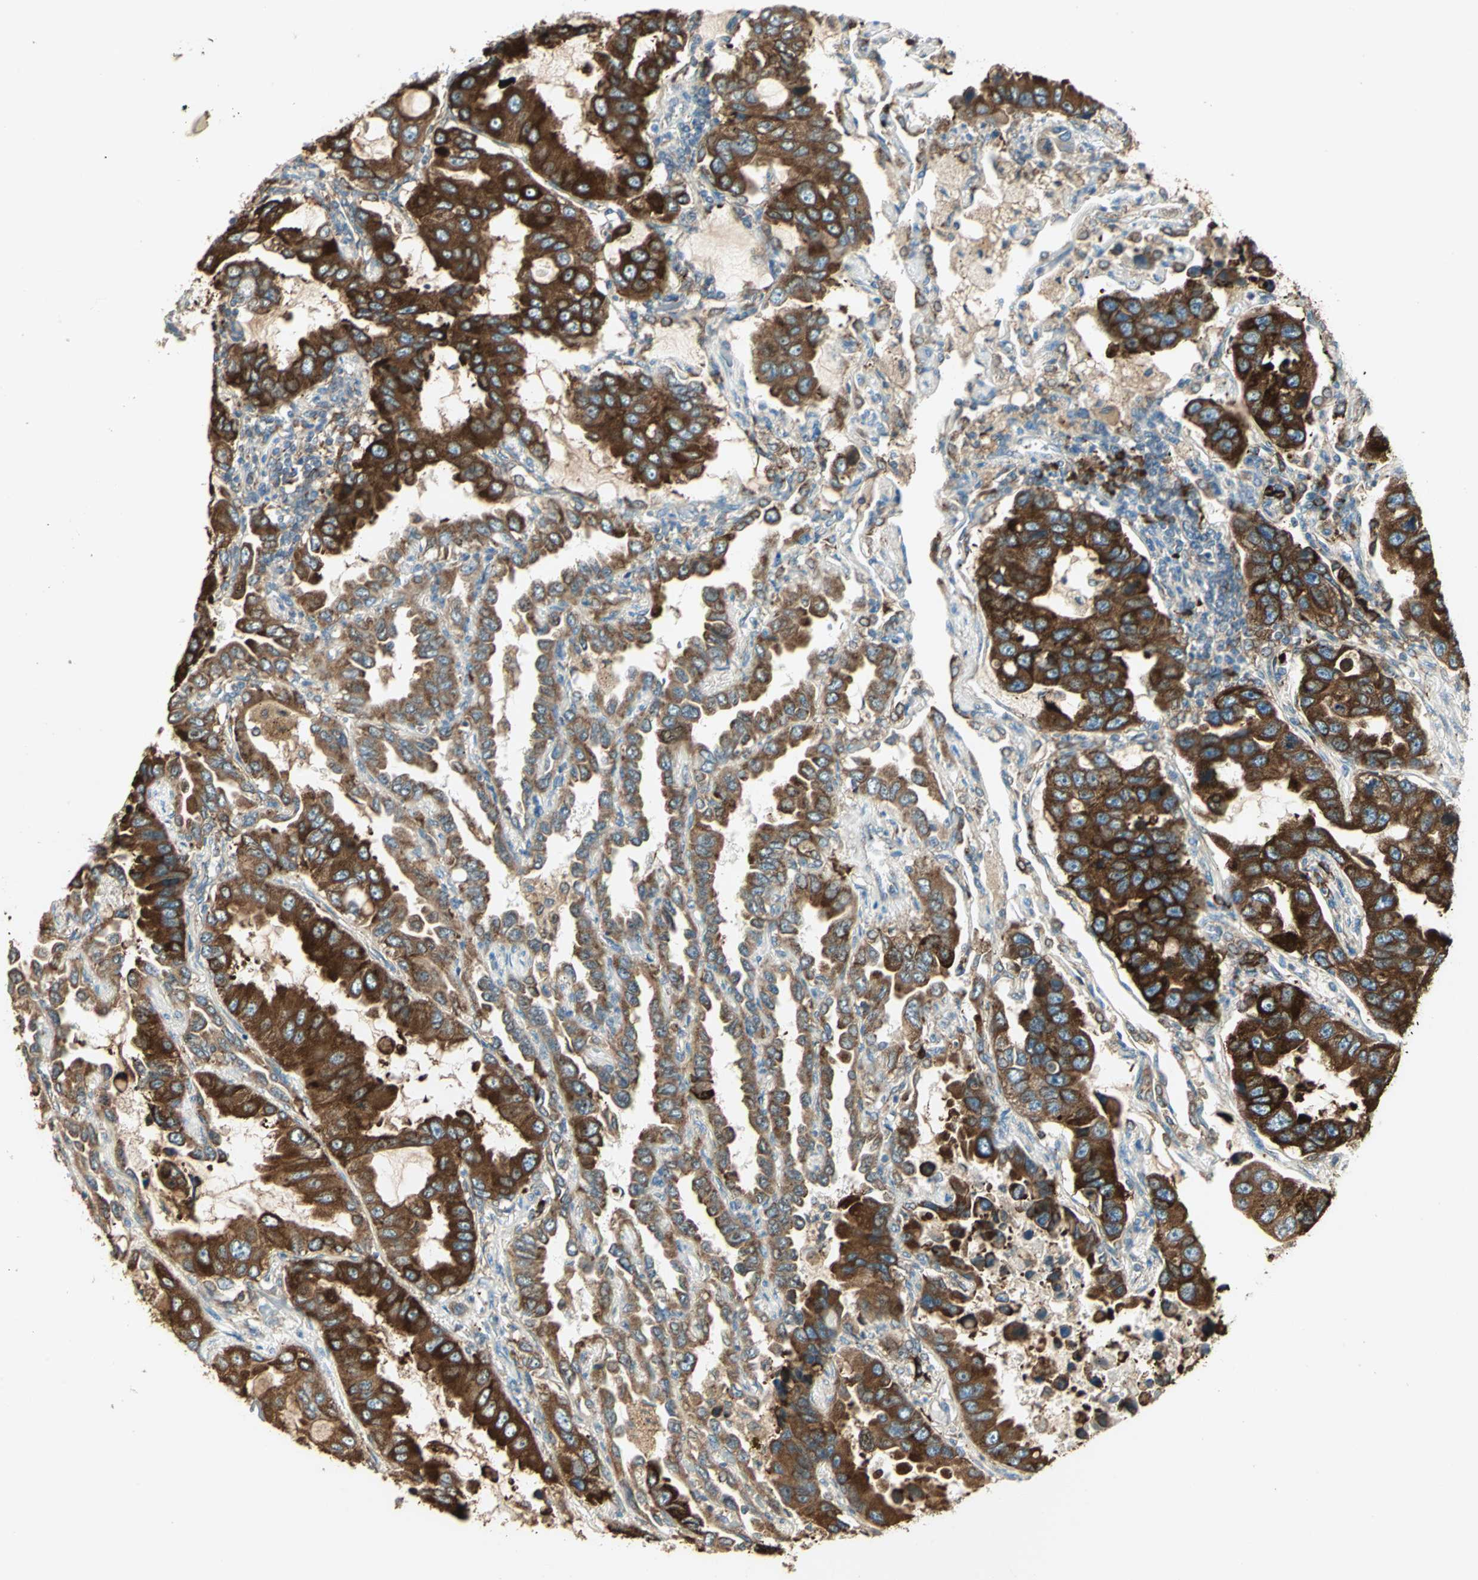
{"staining": {"intensity": "strong", "quantity": ">75%", "location": "cytoplasmic/membranous"}, "tissue": "lung cancer", "cell_type": "Tumor cells", "image_type": "cancer", "snomed": [{"axis": "morphology", "description": "Adenocarcinoma, NOS"}, {"axis": "topography", "description": "Lung"}], "caption": "About >75% of tumor cells in adenocarcinoma (lung) exhibit strong cytoplasmic/membranous protein expression as visualized by brown immunohistochemical staining.", "gene": "PDIA4", "patient": {"sex": "male", "age": 64}}